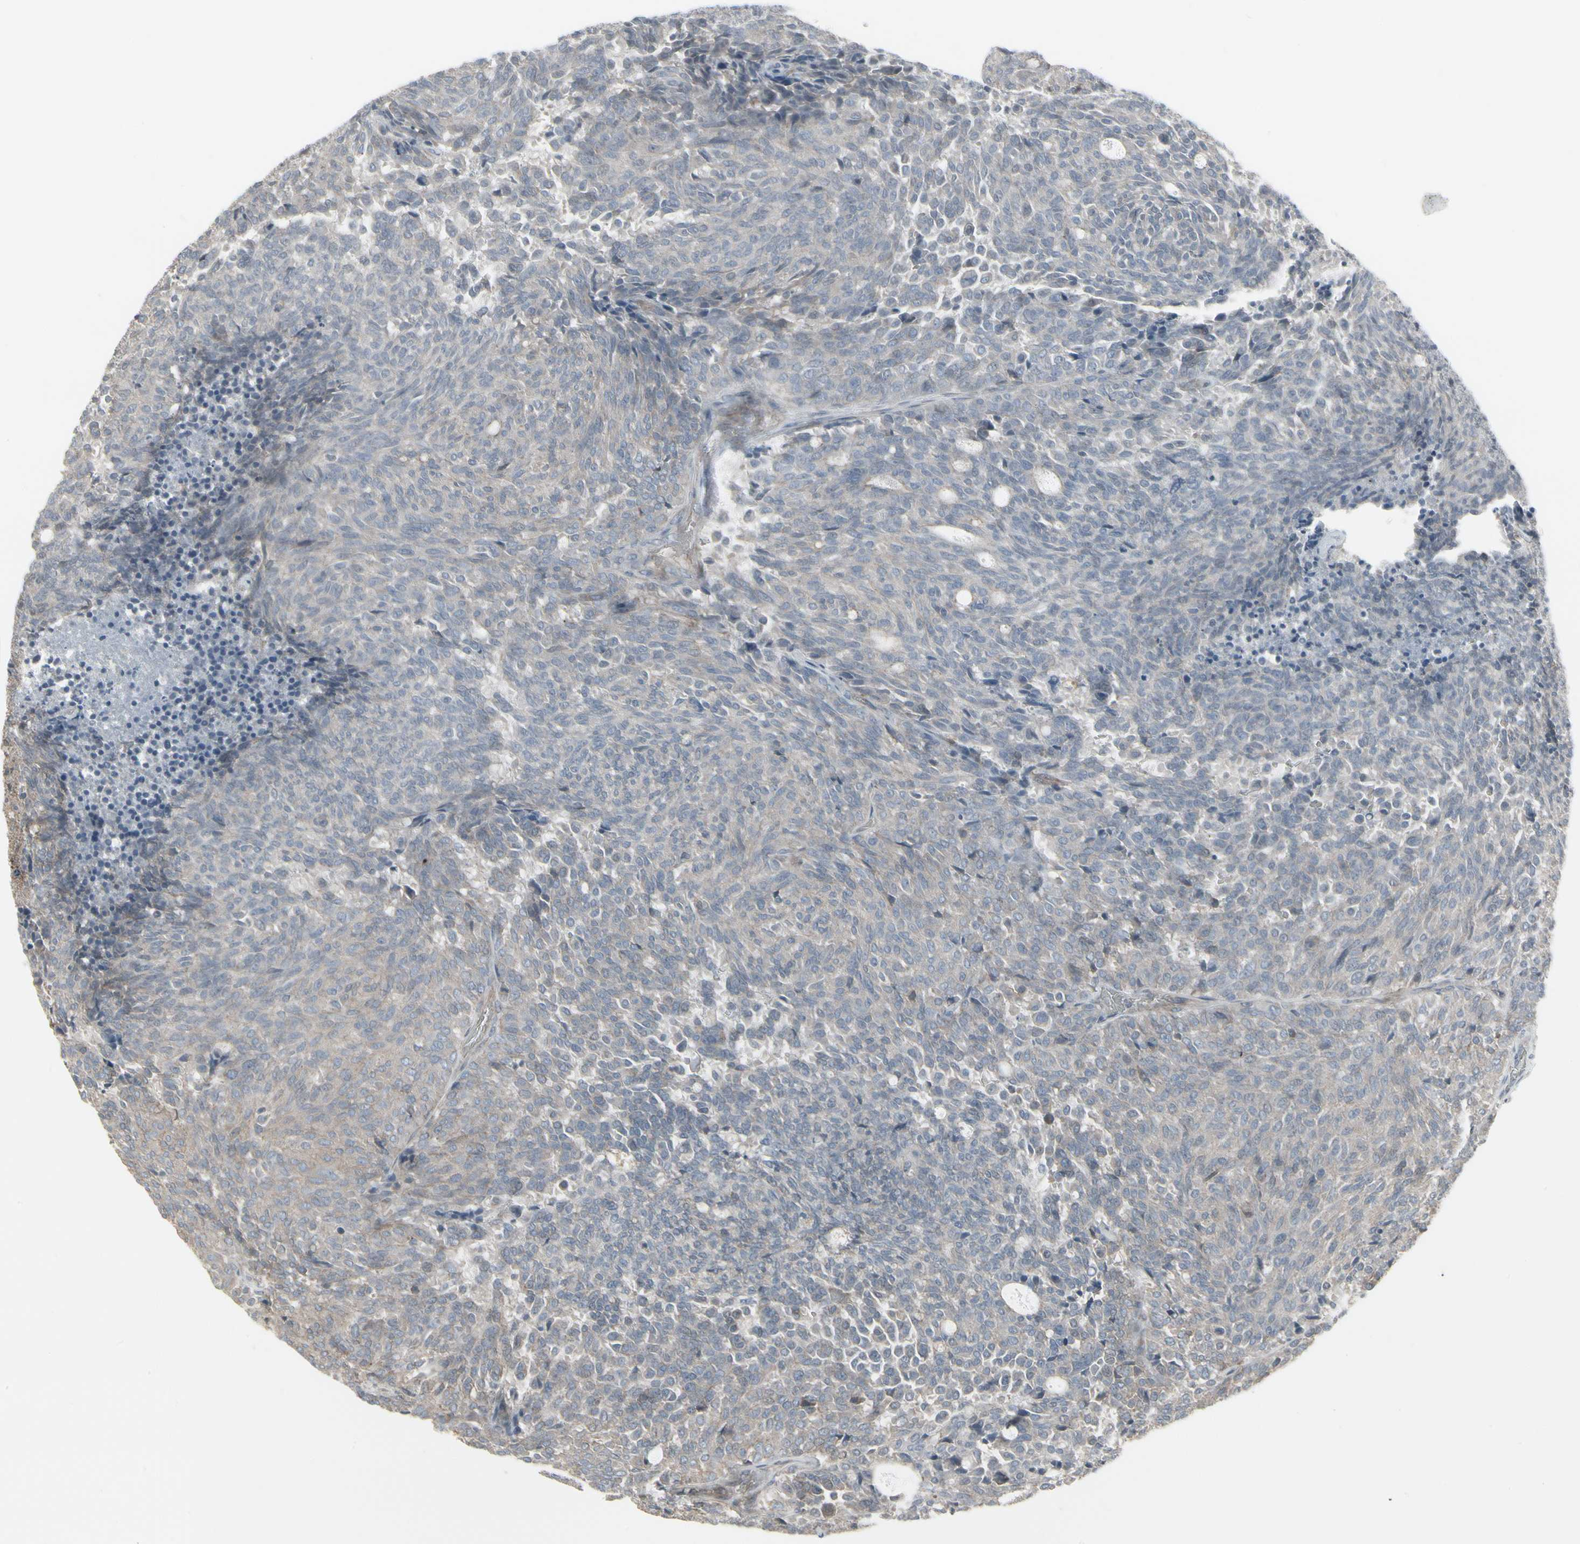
{"staining": {"intensity": "weak", "quantity": ">75%", "location": "cytoplasmic/membranous"}, "tissue": "carcinoid", "cell_type": "Tumor cells", "image_type": "cancer", "snomed": [{"axis": "morphology", "description": "Carcinoid, malignant, NOS"}, {"axis": "topography", "description": "Pancreas"}], "caption": "An image showing weak cytoplasmic/membranous staining in approximately >75% of tumor cells in malignant carcinoid, as visualized by brown immunohistochemical staining.", "gene": "EPS15", "patient": {"sex": "female", "age": 54}}